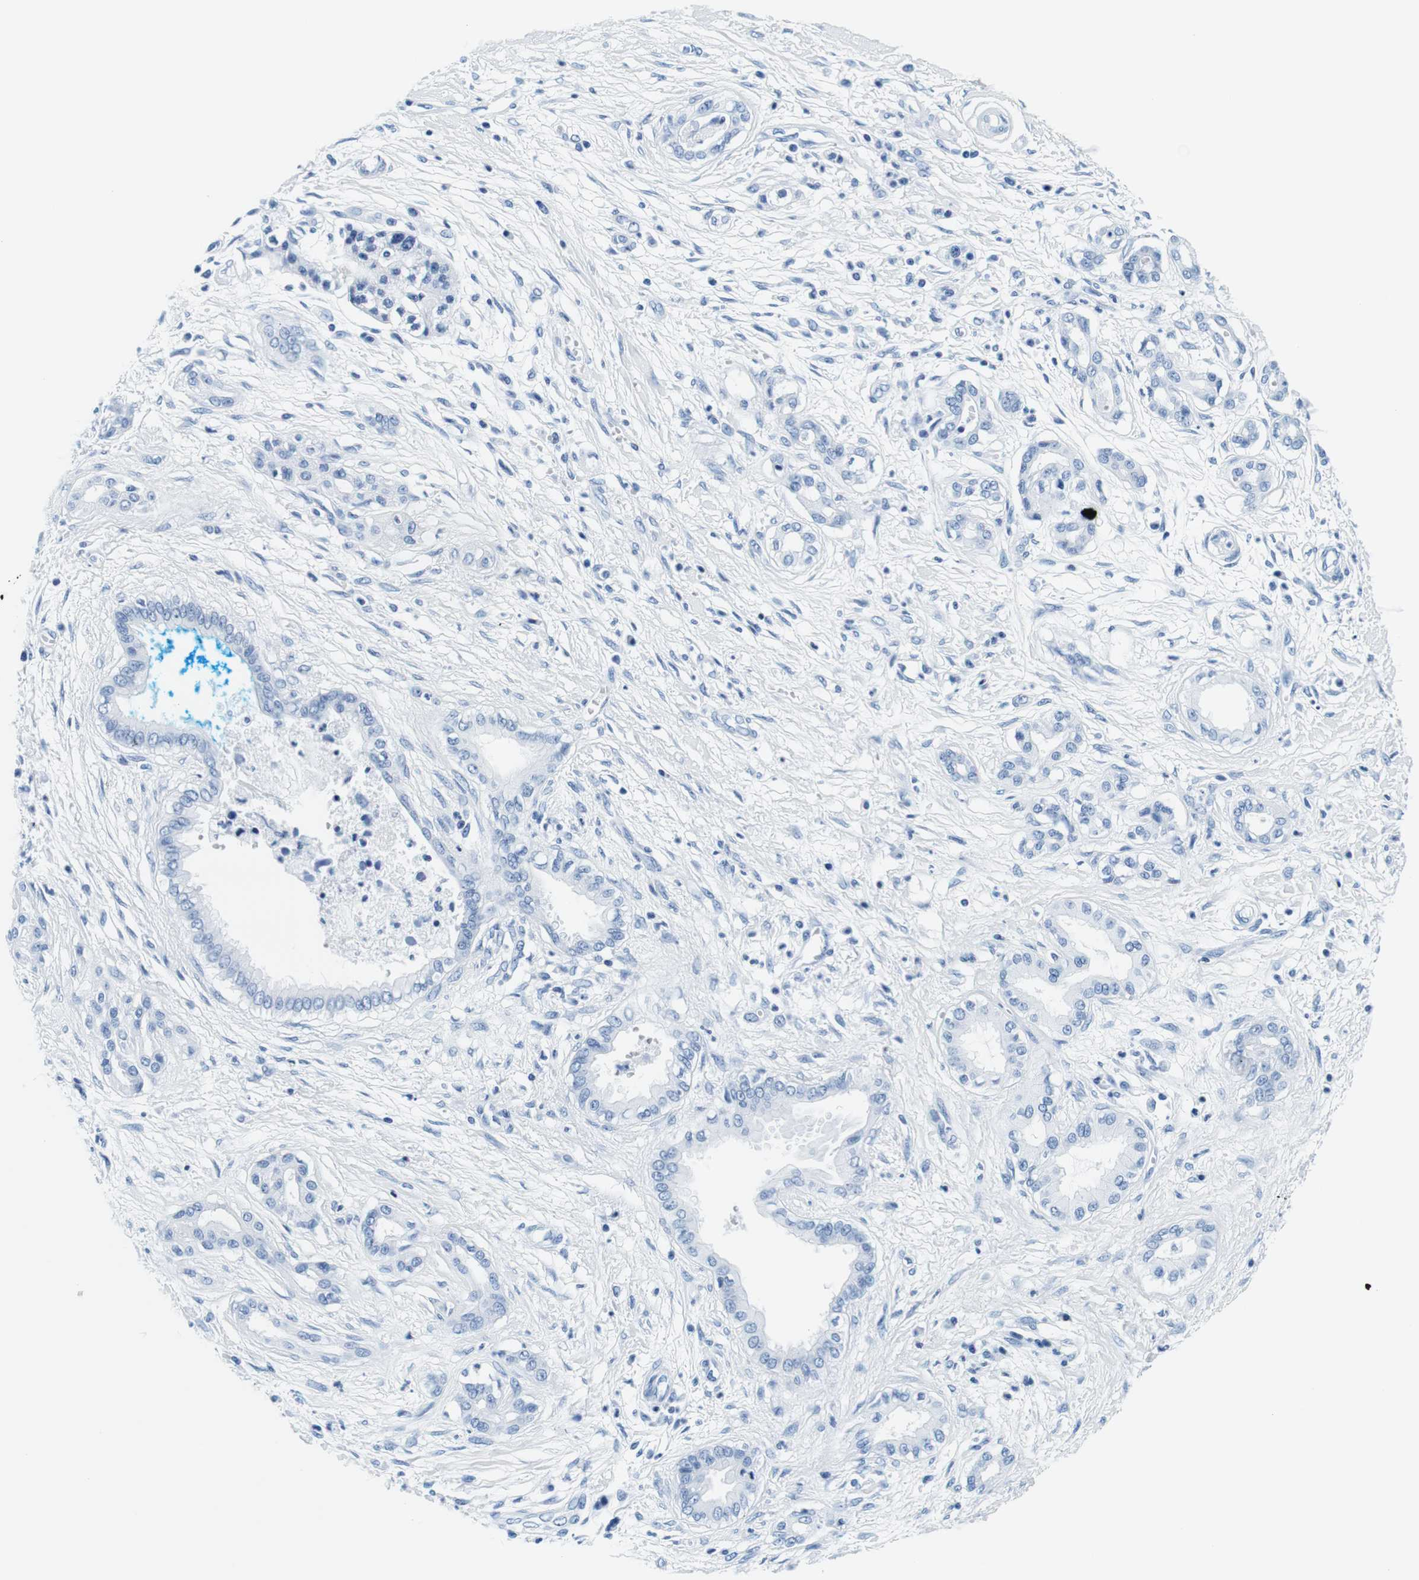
{"staining": {"intensity": "negative", "quantity": "none", "location": "none"}, "tissue": "pancreatic cancer", "cell_type": "Tumor cells", "image_type": "cancer", "snomed": [{"axis": "morphology", "description": "Adenocarcinoma, NOS"}, {"axis": "topography", "description": "Pancreas"}], "caption": "High magnification brightfield microscopy of pancreatic cancer stained with DAB (brown) and counterstained with hematoxylin (blue): tumor cells show no significant staining. (DAB (3,3'-diaminobenzidine) immunohistochemistry visualized using brightfield microscopy, high magnification).", "gene": "ELANE", "patient": {"sex": "male", "age": 56}}